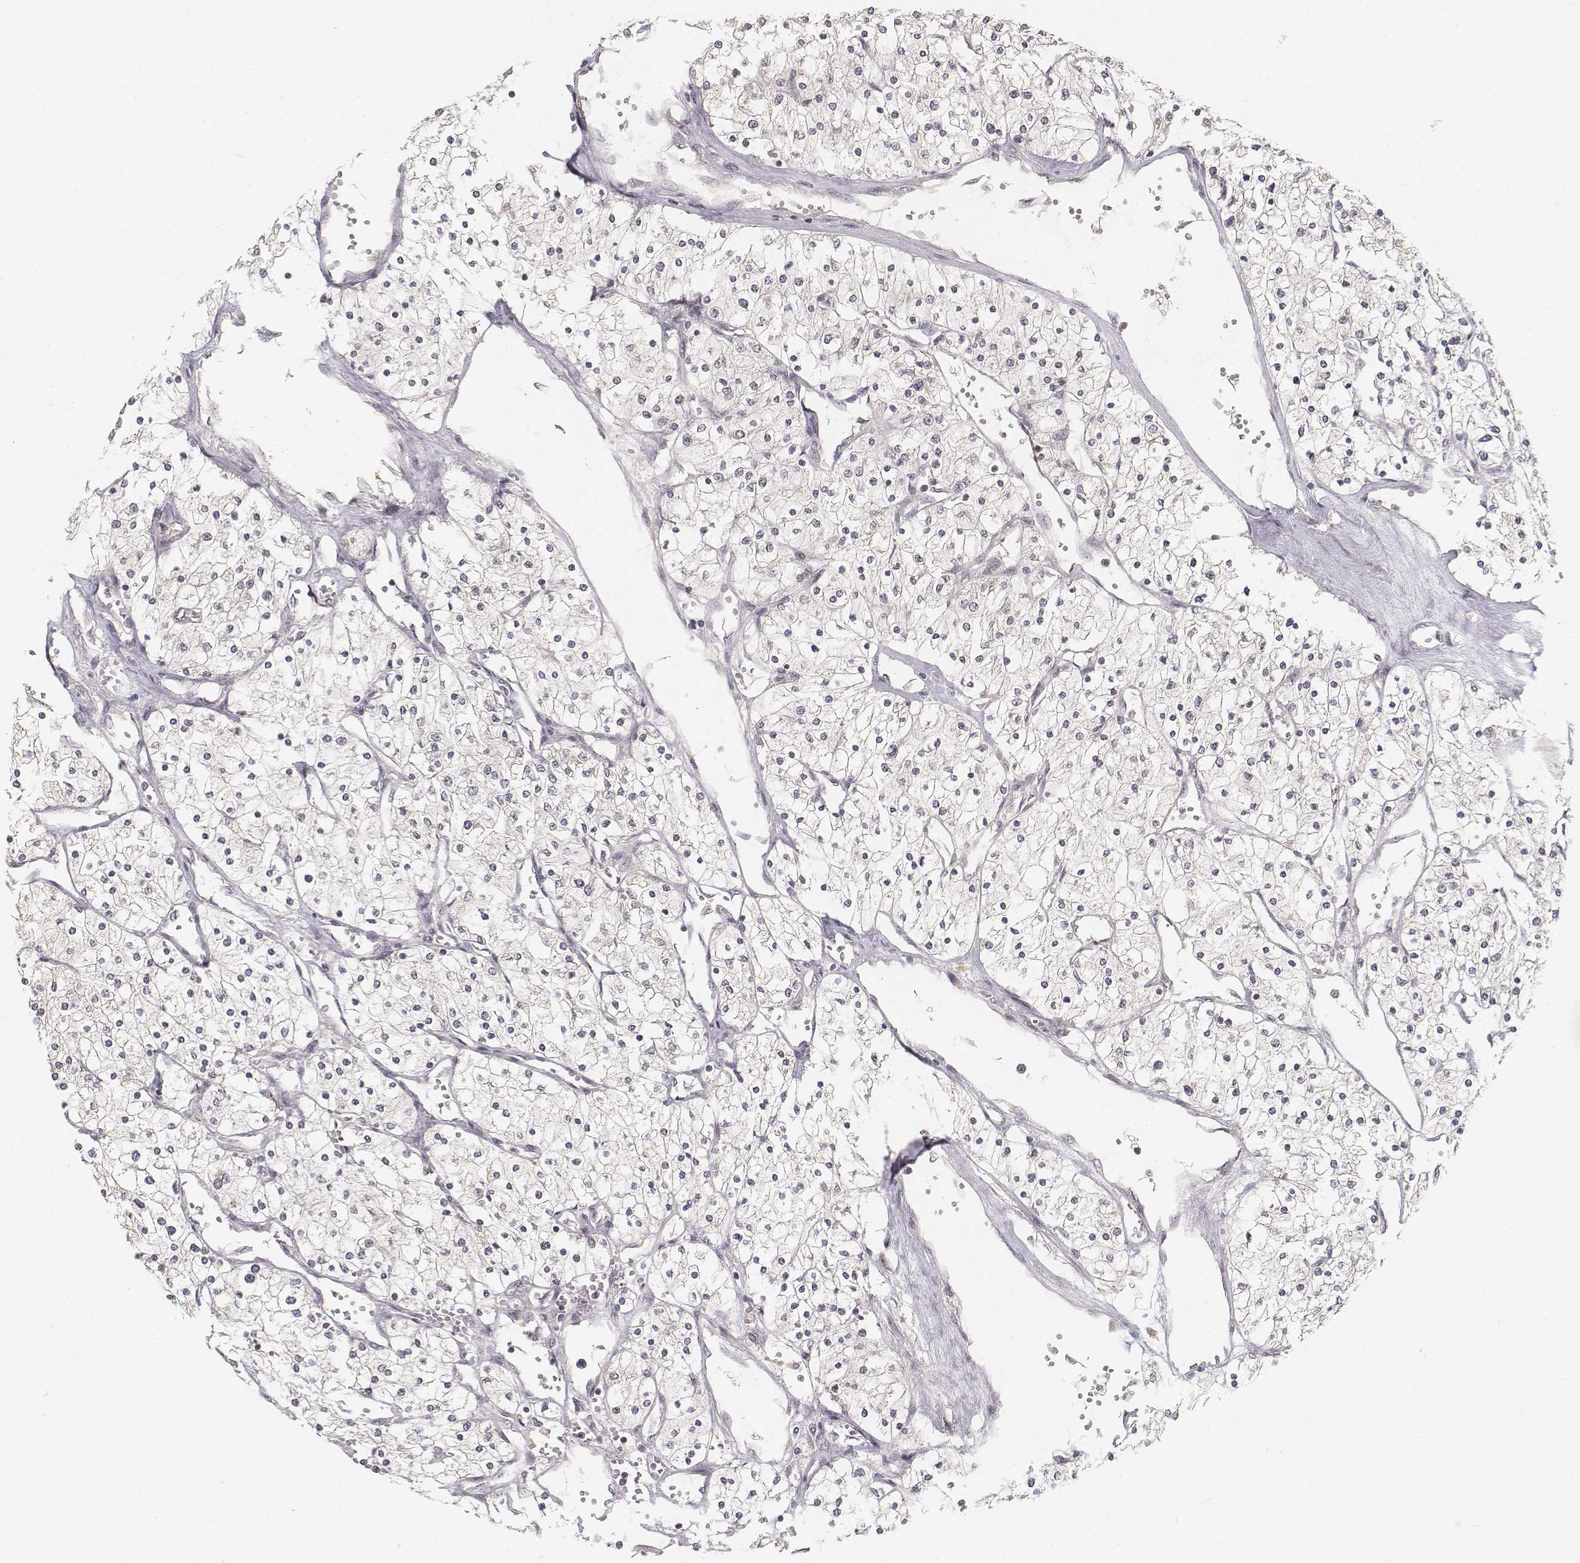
{"staining": {"intensity": "negative", "quantity": "none", "location": "none"}, "tissue": "renal cancer", "cell_type": "Tumor cells", "image_type": "cancer", "snomed": [{"axis": "morphology", "description": "Adenocarcinoma, NOS"}, {"axis": "topography", "description": "Kidney"}], "caption": "This is a micrograph of immunohistochemistry (IHC) staining of adenocarcinoma (renal), which shows no positivity in tumor cells. The staining is performed using DAB (3,3'-diaminobenzidine) brown chromogen with nuclei counter-stained in using hematoxylin.", "gene": "FANCD2", "patient": {"sex": "male", "age": 80}}